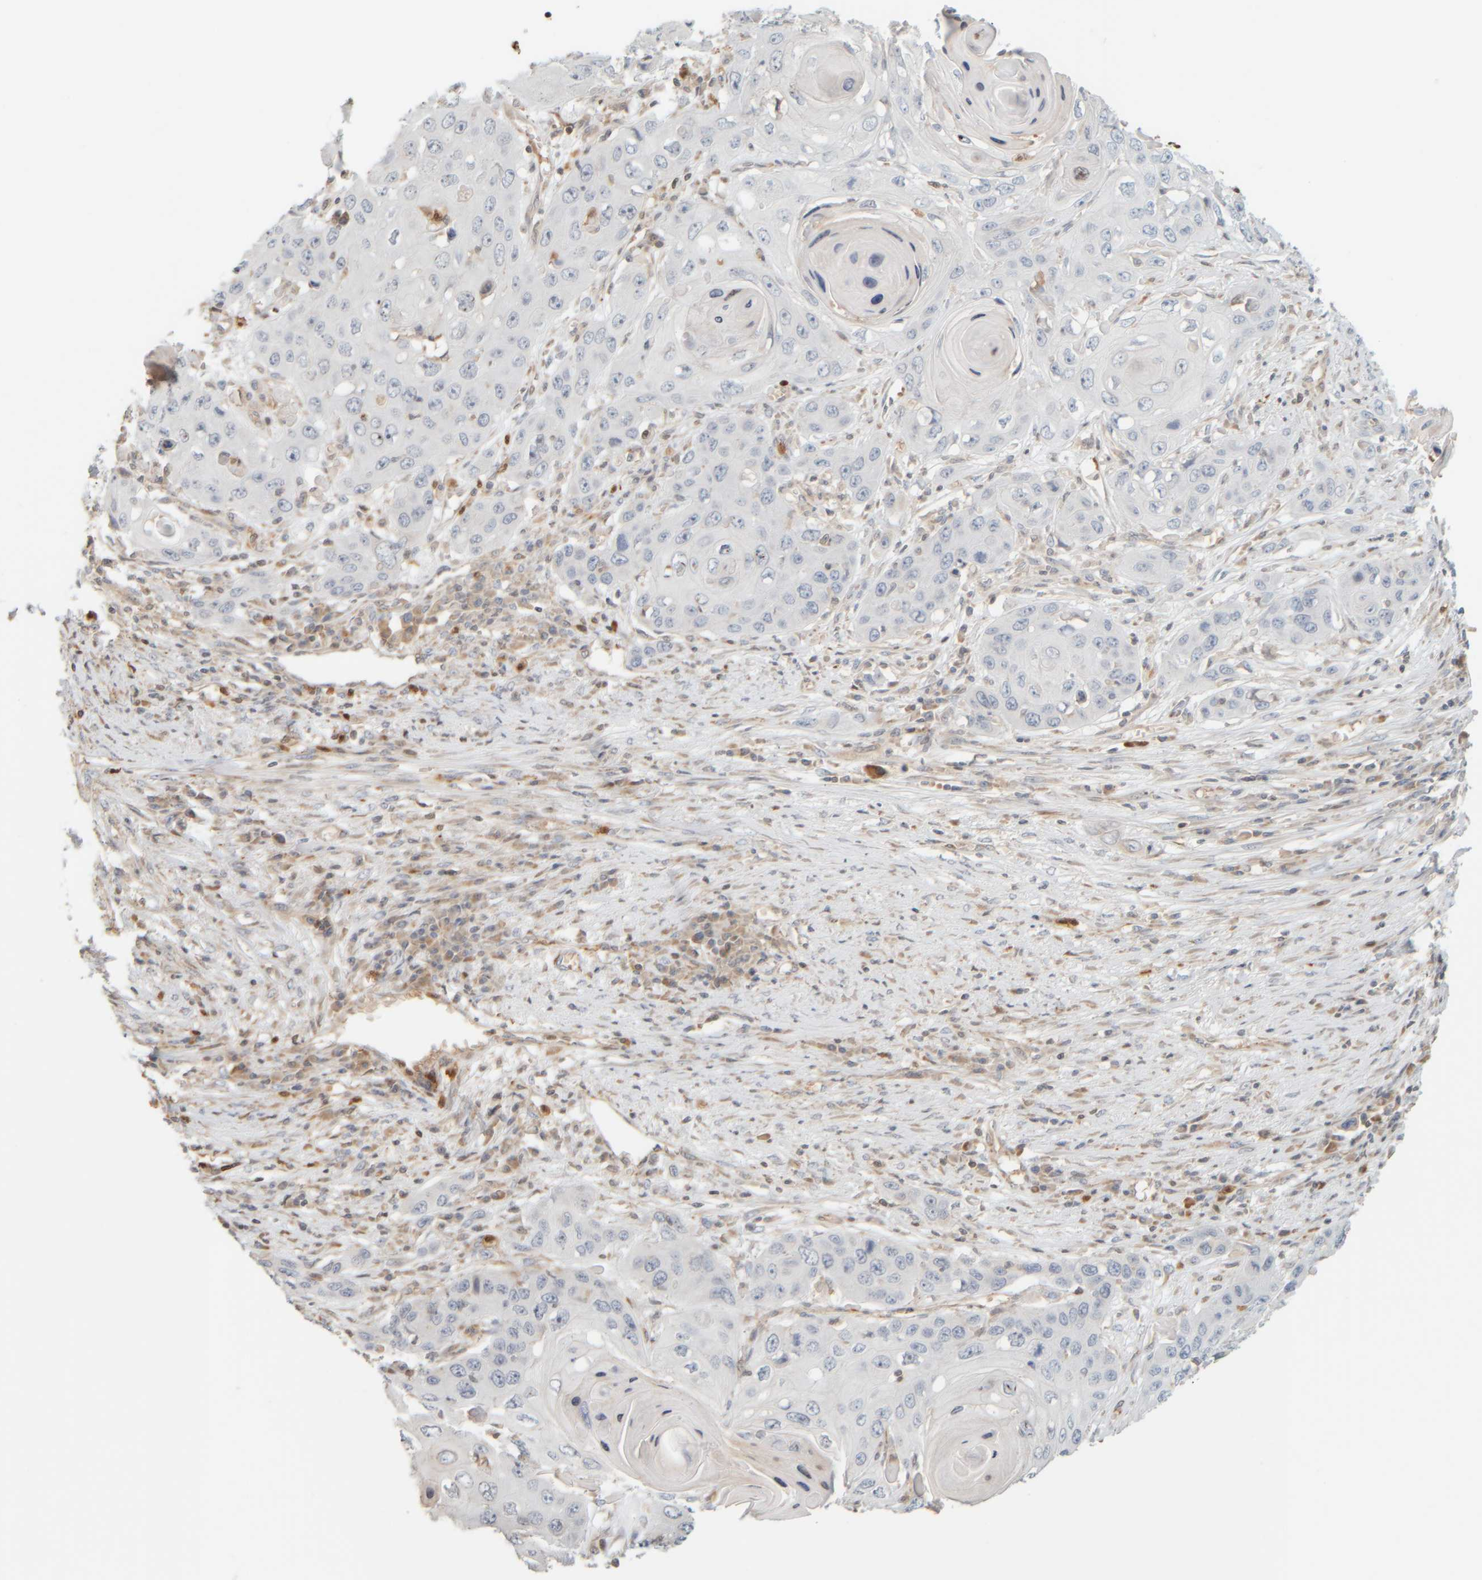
{"staining": {"intensity": "negative", "quantity": "none", "location": "none"}, "tissue": "skin cancer", "cell_type": "Tumor cells", "image_type": "cancer", "snomed": [{"axis": "morphology", "description": "Squamous cell carcinoma, NOS"}, {"axis": "topography", "description": "Skin"}], "caption": "There is no significant positivity in tumor cells of skin cancer.", "gene": "PTGES3L-AARSD1", "patient": {"sex": "male", "age": 55}}